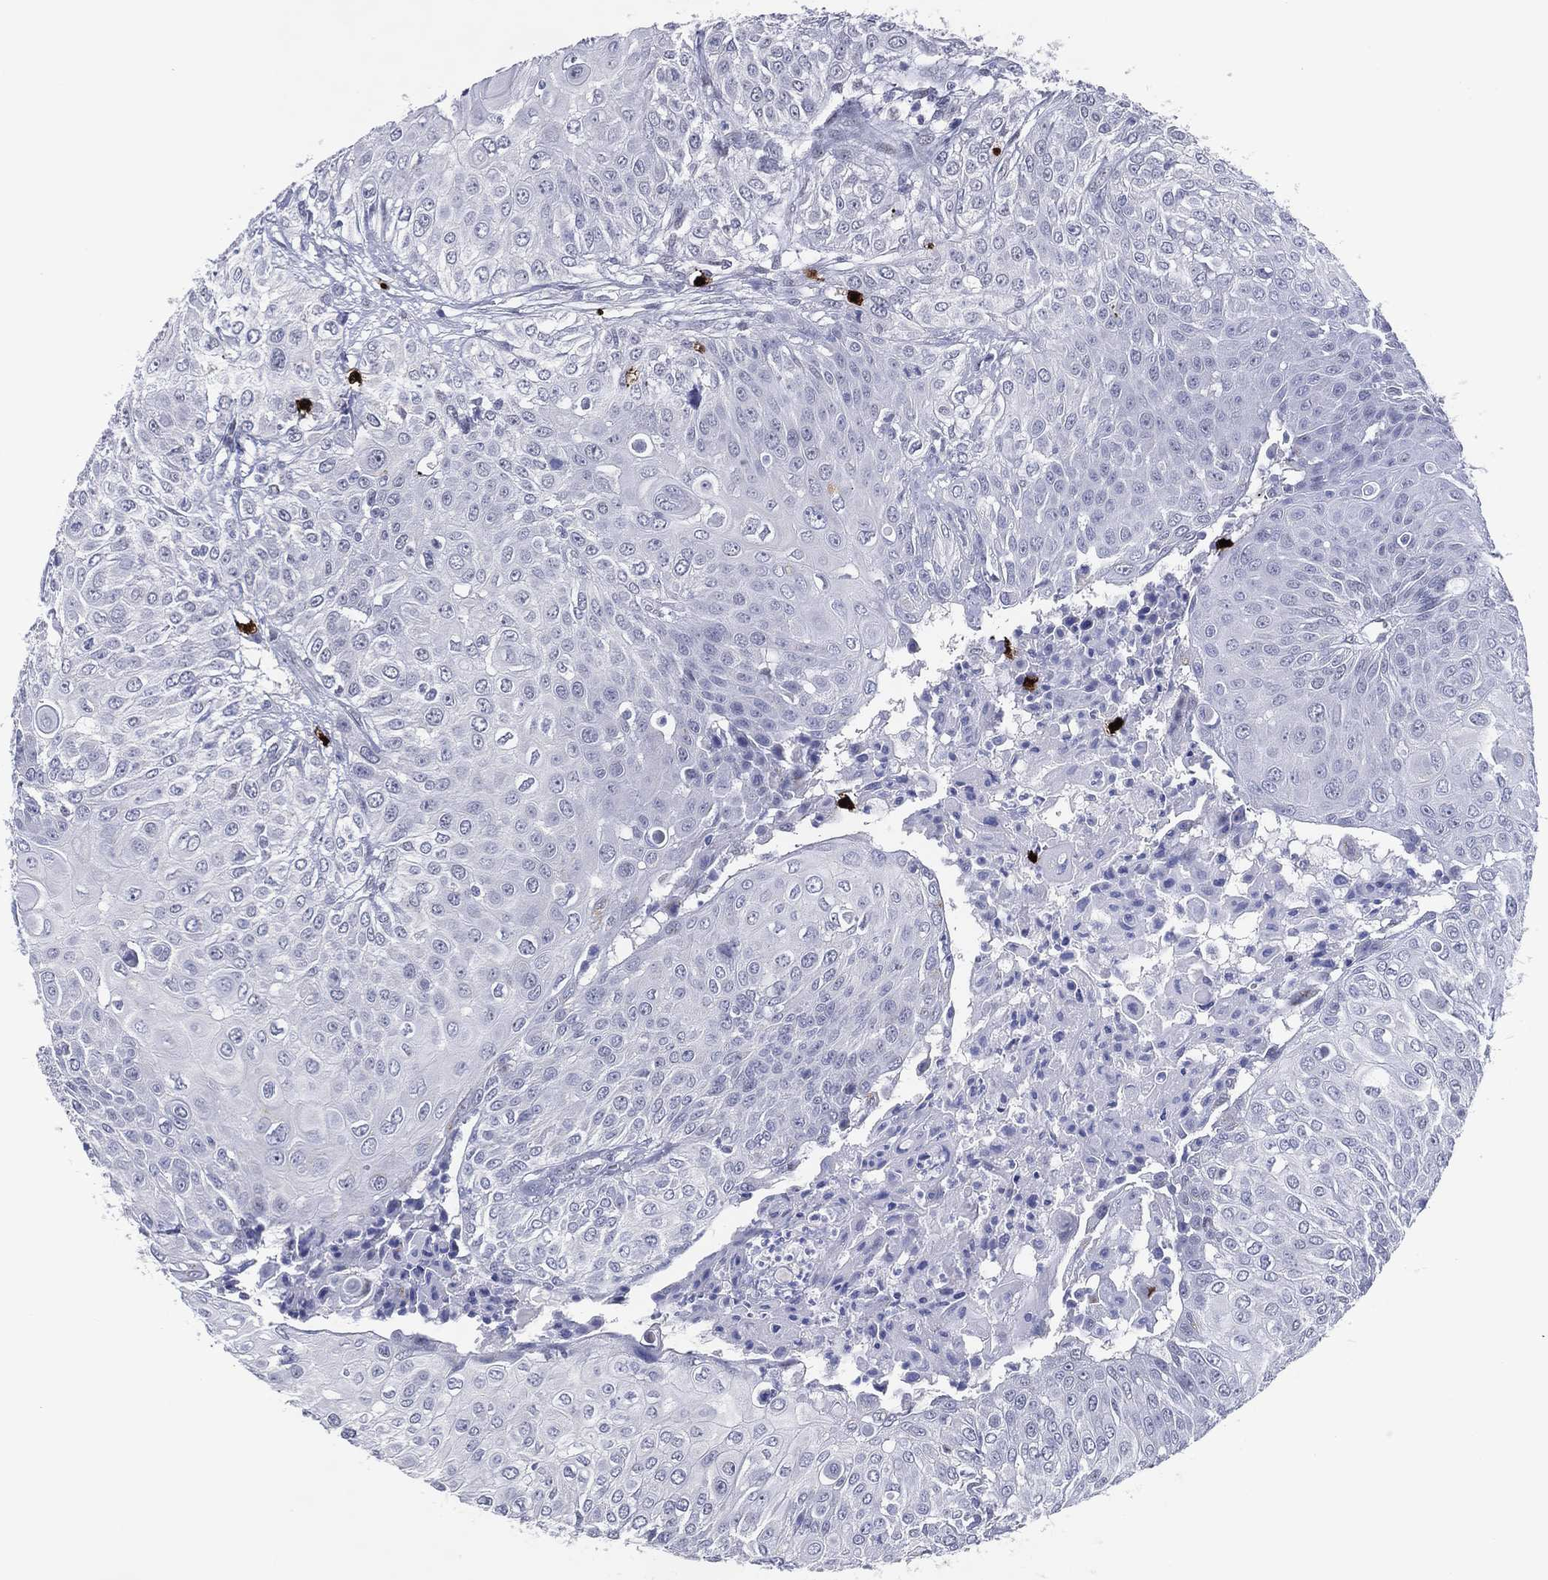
{"staining": {"intensity": "negative", "quantity": "none", "location": "none"}, "tissue": "urothelial cancer", "cell_type": "Tumor cells", "image_type": "cancer", "snomed": [{"axis": "morphology", "description": "Urothelial carcinoma, High grade"}, {"axis": "topography", "description": "Urinary bladder"}], "caption": "DAB immunohistochemical staining of high-grade urothelial carcinoma demonstrates no significant expression in tumor cells. (DAB immunohistochemistry (IHC), high magnification).", "gene": "CFAP58", "patient": {"sex": "female", "age": 79}}